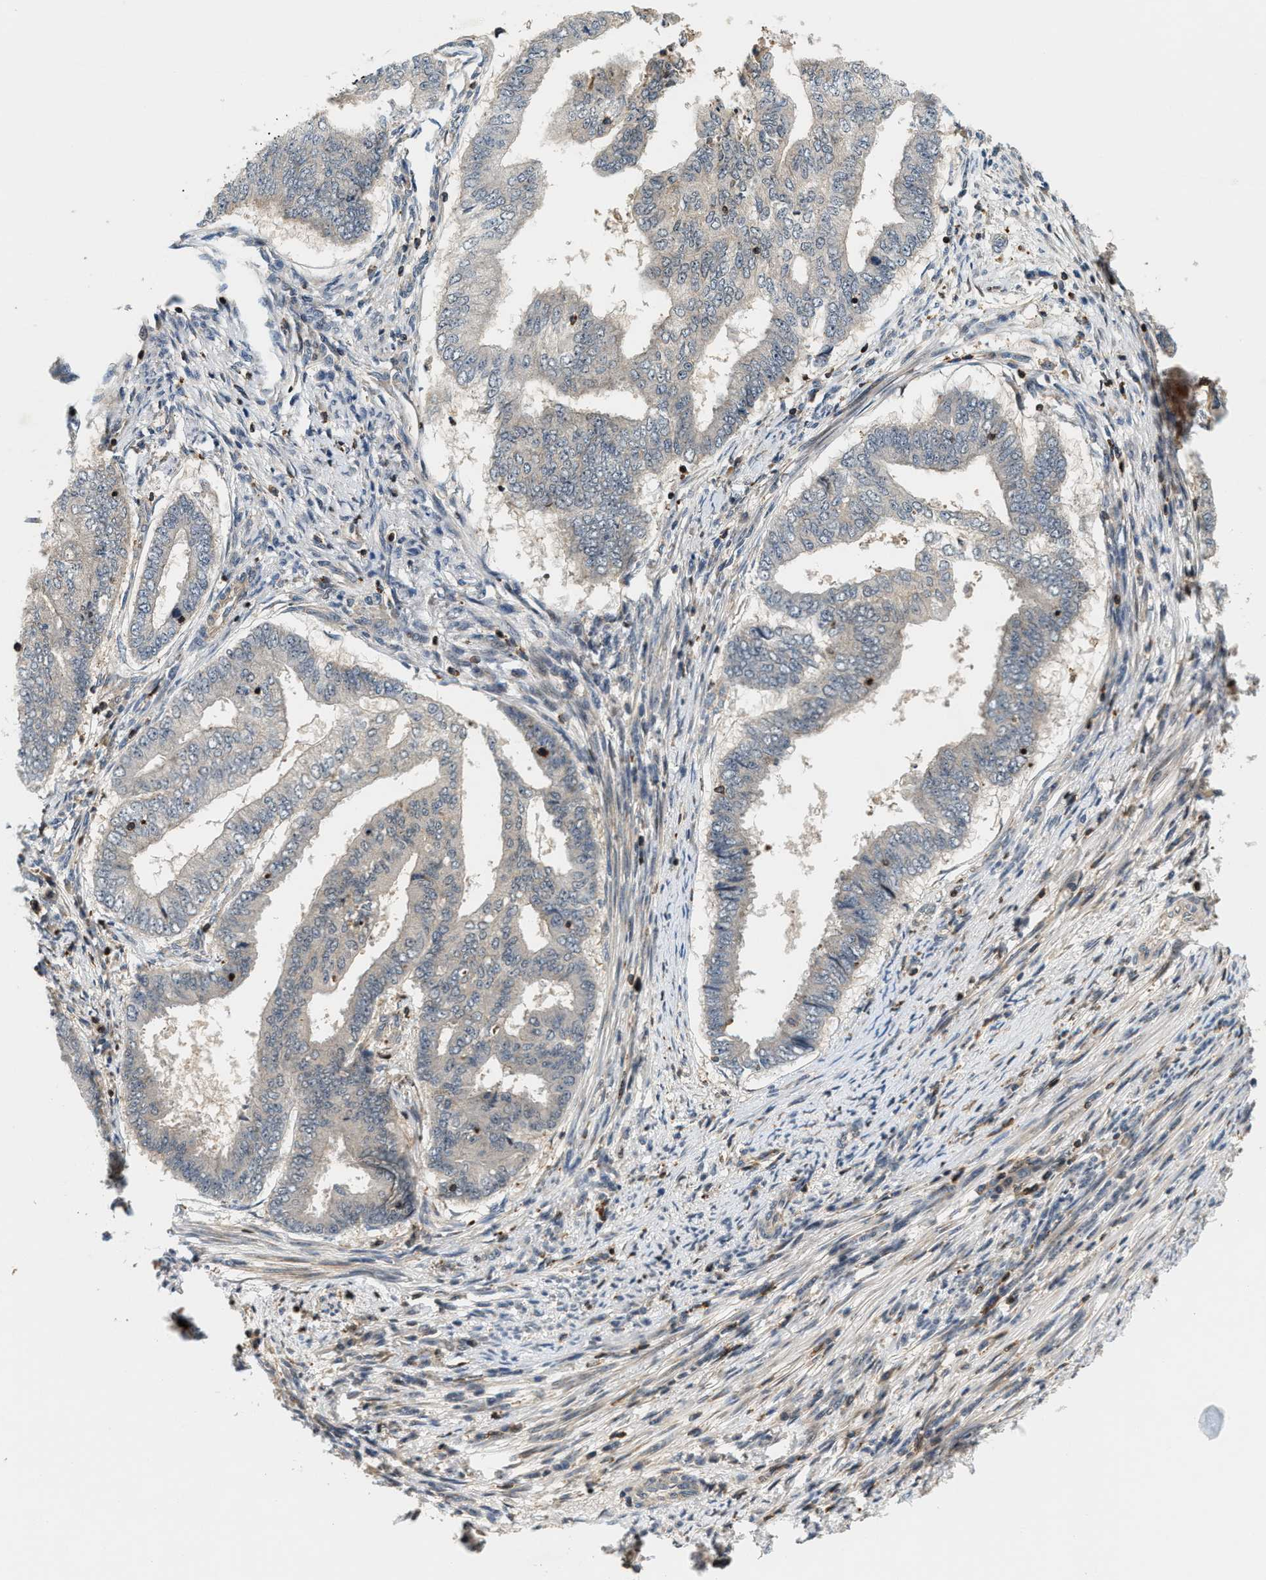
{"staining": {"intensity": "negative", "quantity": "none", "location": "none"}, "tissue": "endometrial cancer", "cell_type": "Tumor cells", "image_type": "cancer", "snomed": [{"axis": "morphology", "description": "Polyp, NOS"}, {"axis": "morphology", "description": "Adenocarcinoma, NOS"}, {"axis": "morphology", "description": "Adenoma, NOS"}, {"axis": "topography", "description": "Endometrium"}], "caption": "Protein analysis of endometrial cancer (polyp) reveals no significant positivity in tumor cells. The staining was performed using DAB to visualize the protein expression in brown, while the nuclei were stained in blue with hematoxylin (Magnification: 20x).", "gene": "SAMD9", "patient": {"sex": "female", "age": 79}}